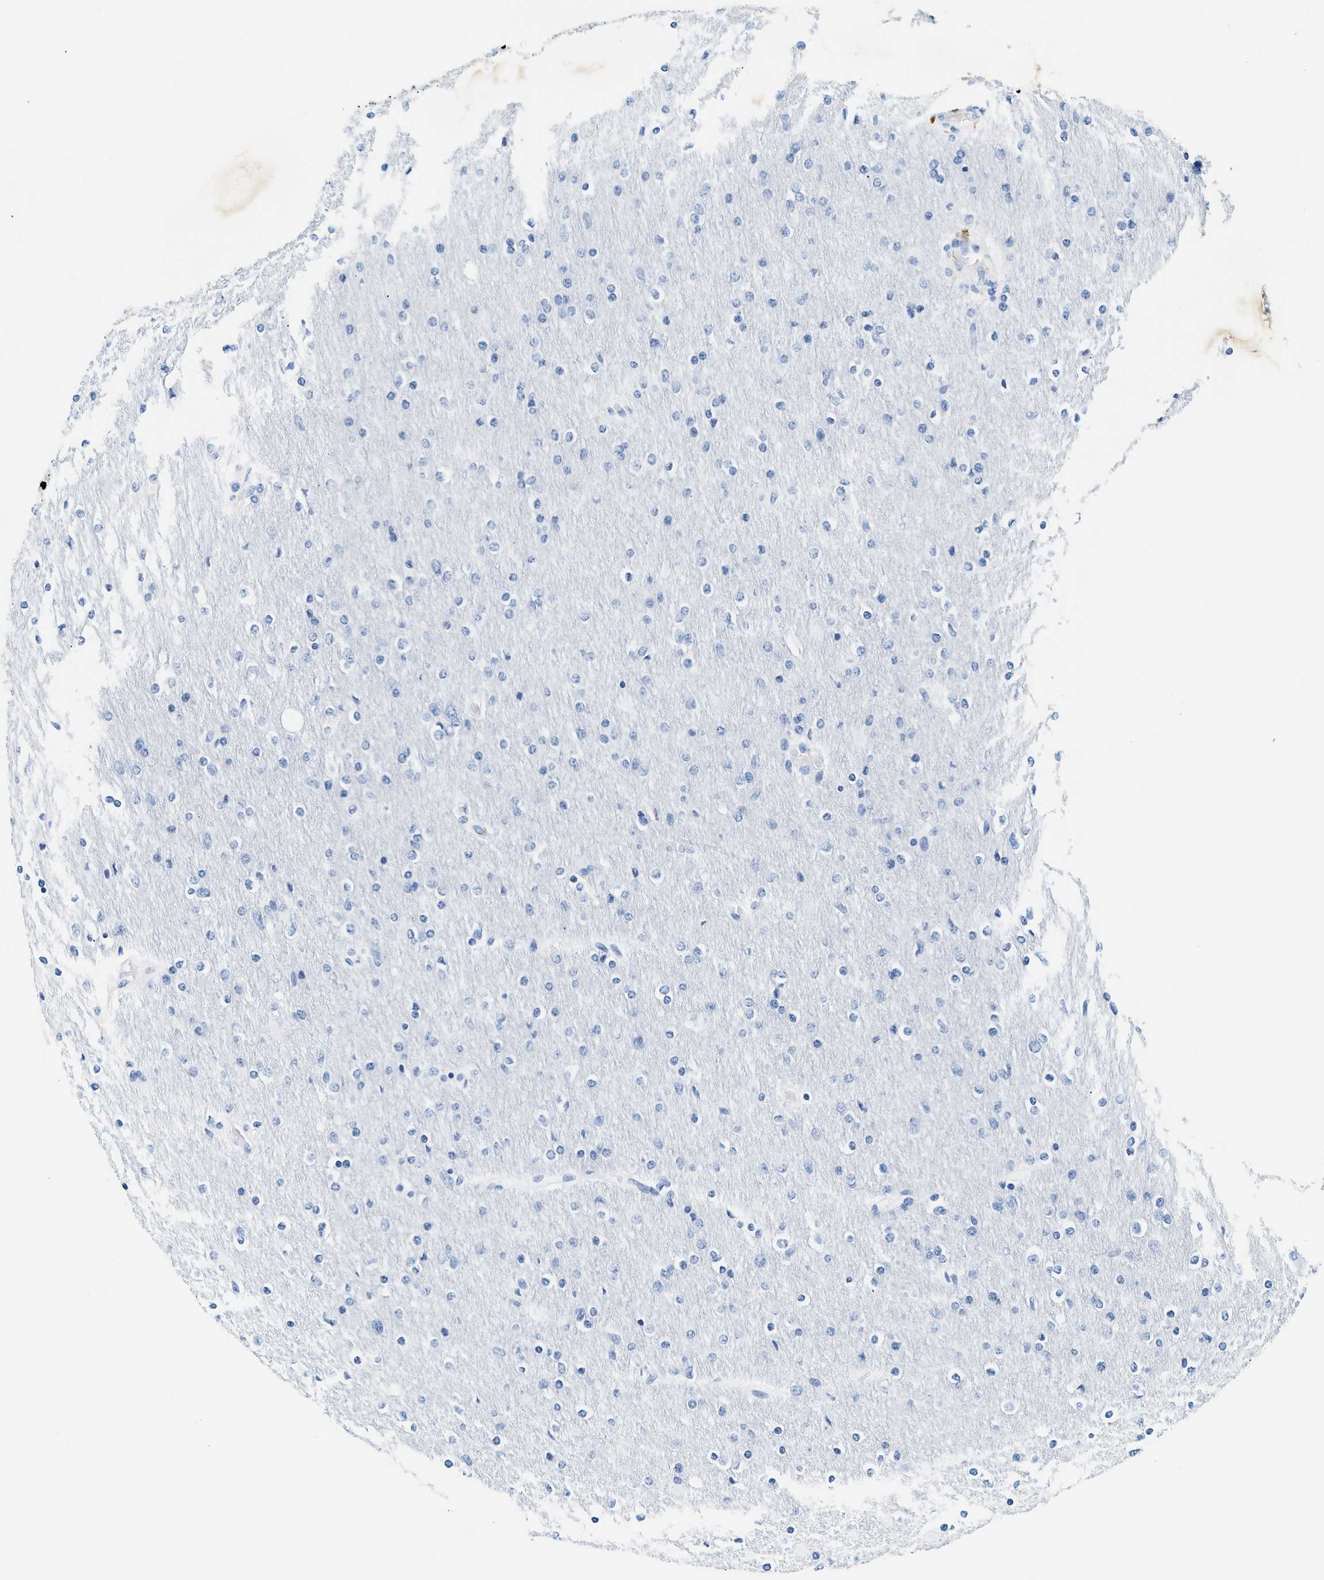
{"staining": {"intensity": "negative", "quantity": "none", "location": "none"}, "tissue": "glioma", "cell_type": "Tumor cells", "image_type": "cancer", "snomed": [{"axis": "morphology", "description": "Glioma, malignant, High grade"}, {"axis": "topography", "description": "Cerebral cortex"}], "caption": "An image of glioma stained for a protein shows no brown staining in tumor cells.", "gene": "STXBP2", "patient": {"sex": "female", "age": 36}}